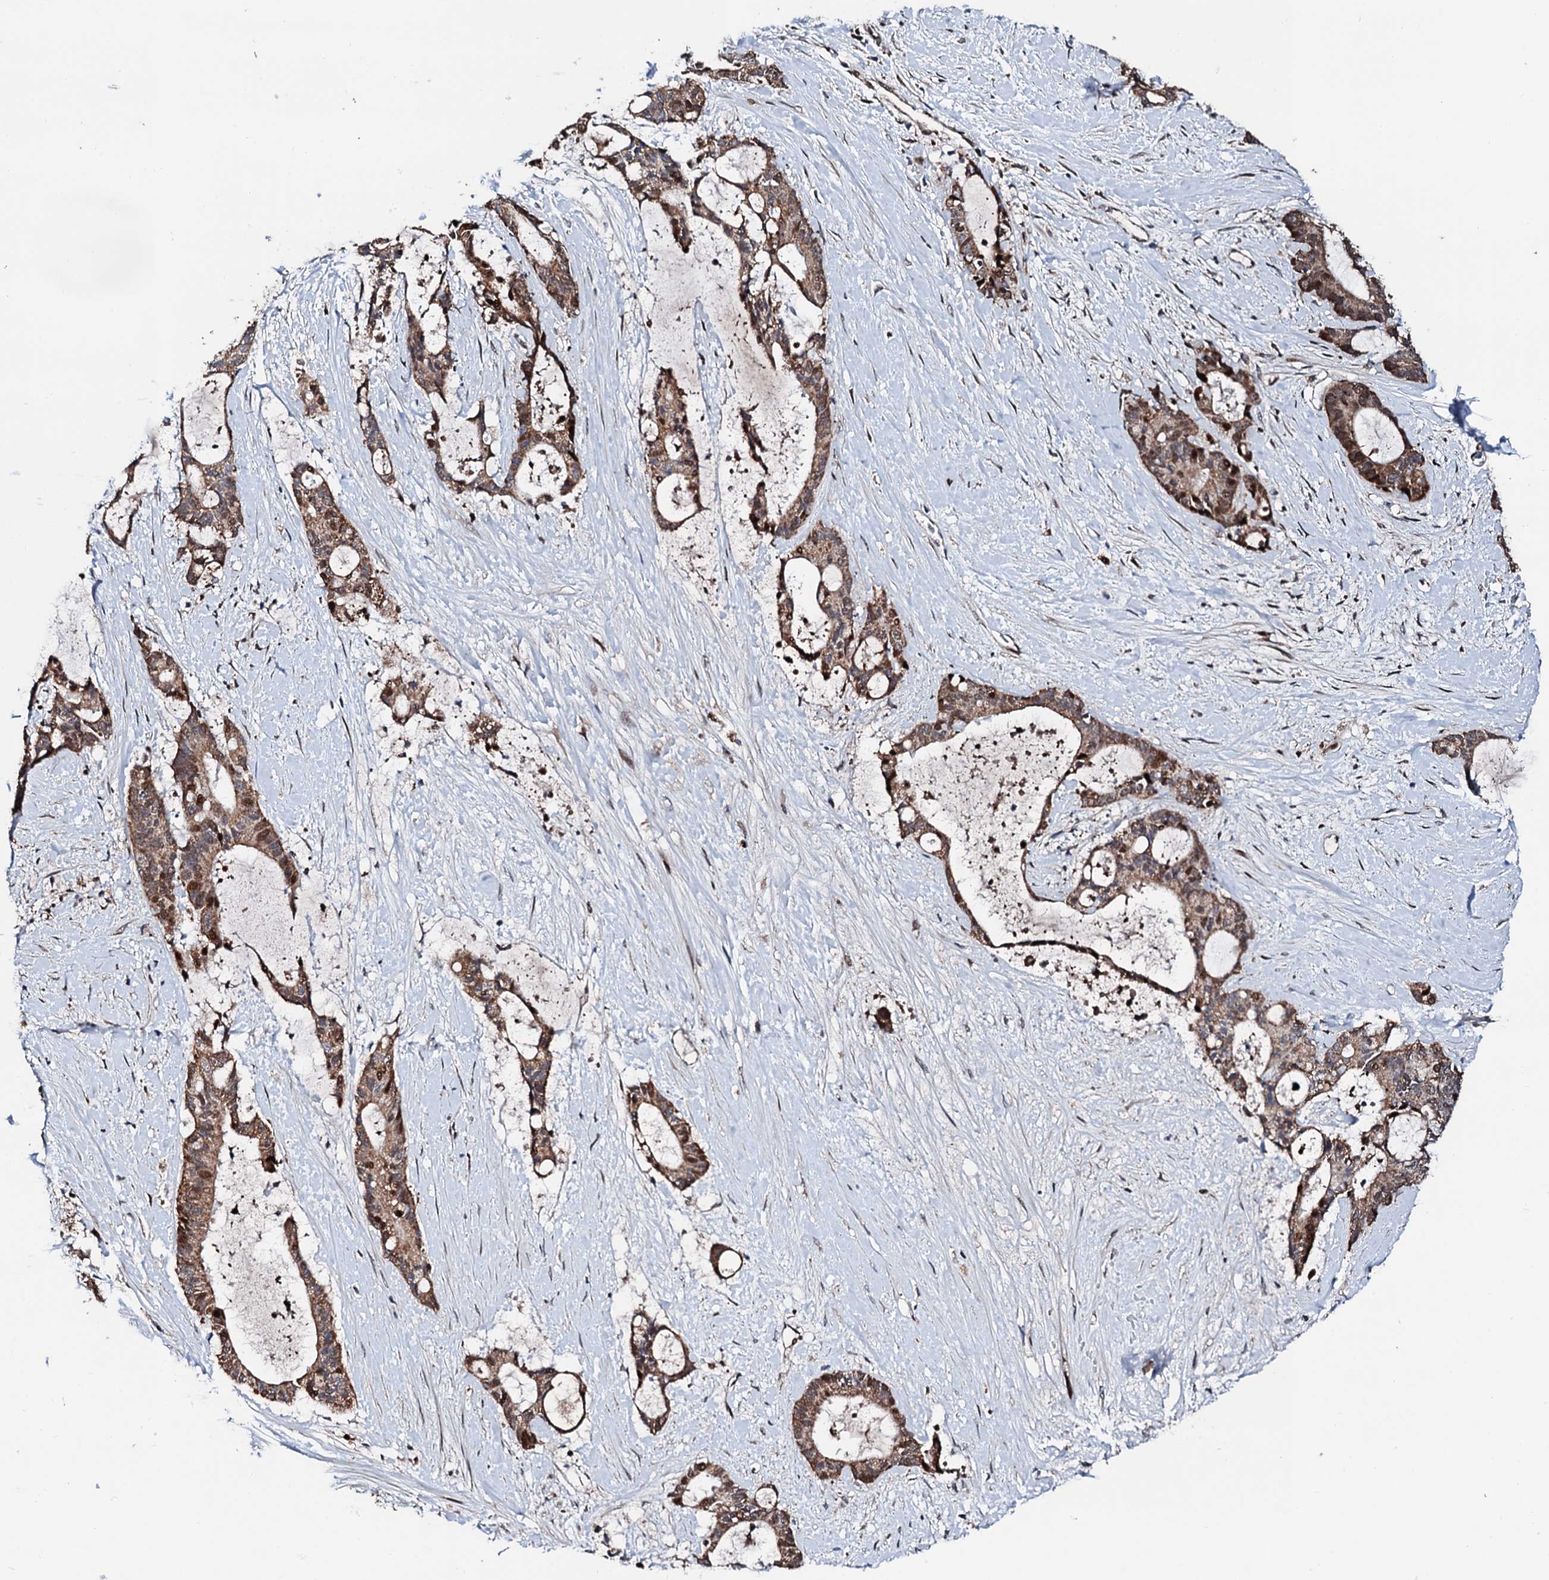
{"staining": {"intensity": "moderate", "quantity": ">75%", "location": "cytoplasmic/membranous,nuclear"}, "tissue": "liver cancer", "cell_type": "Tumor cells", "image_type": "cancer", "snomed": [{"axis": "morphology", "description": "Normal tissue, NOS"}, {"axis": "morphology", "description": "Cholangiocarcinoma"}, {"axis": "topography", "description": "Liver"}, {"axis": "topography", "description": "Peripheral nerve tissue"}], "caption": "Tumor cells show medium levels of moderate cytoplasmic/membranous and nuclear staining in about >75% of cells in liver cholangiocarcinoma.", "gene": "KIF18A", "patient": {"sex": "female", "age": 73}}